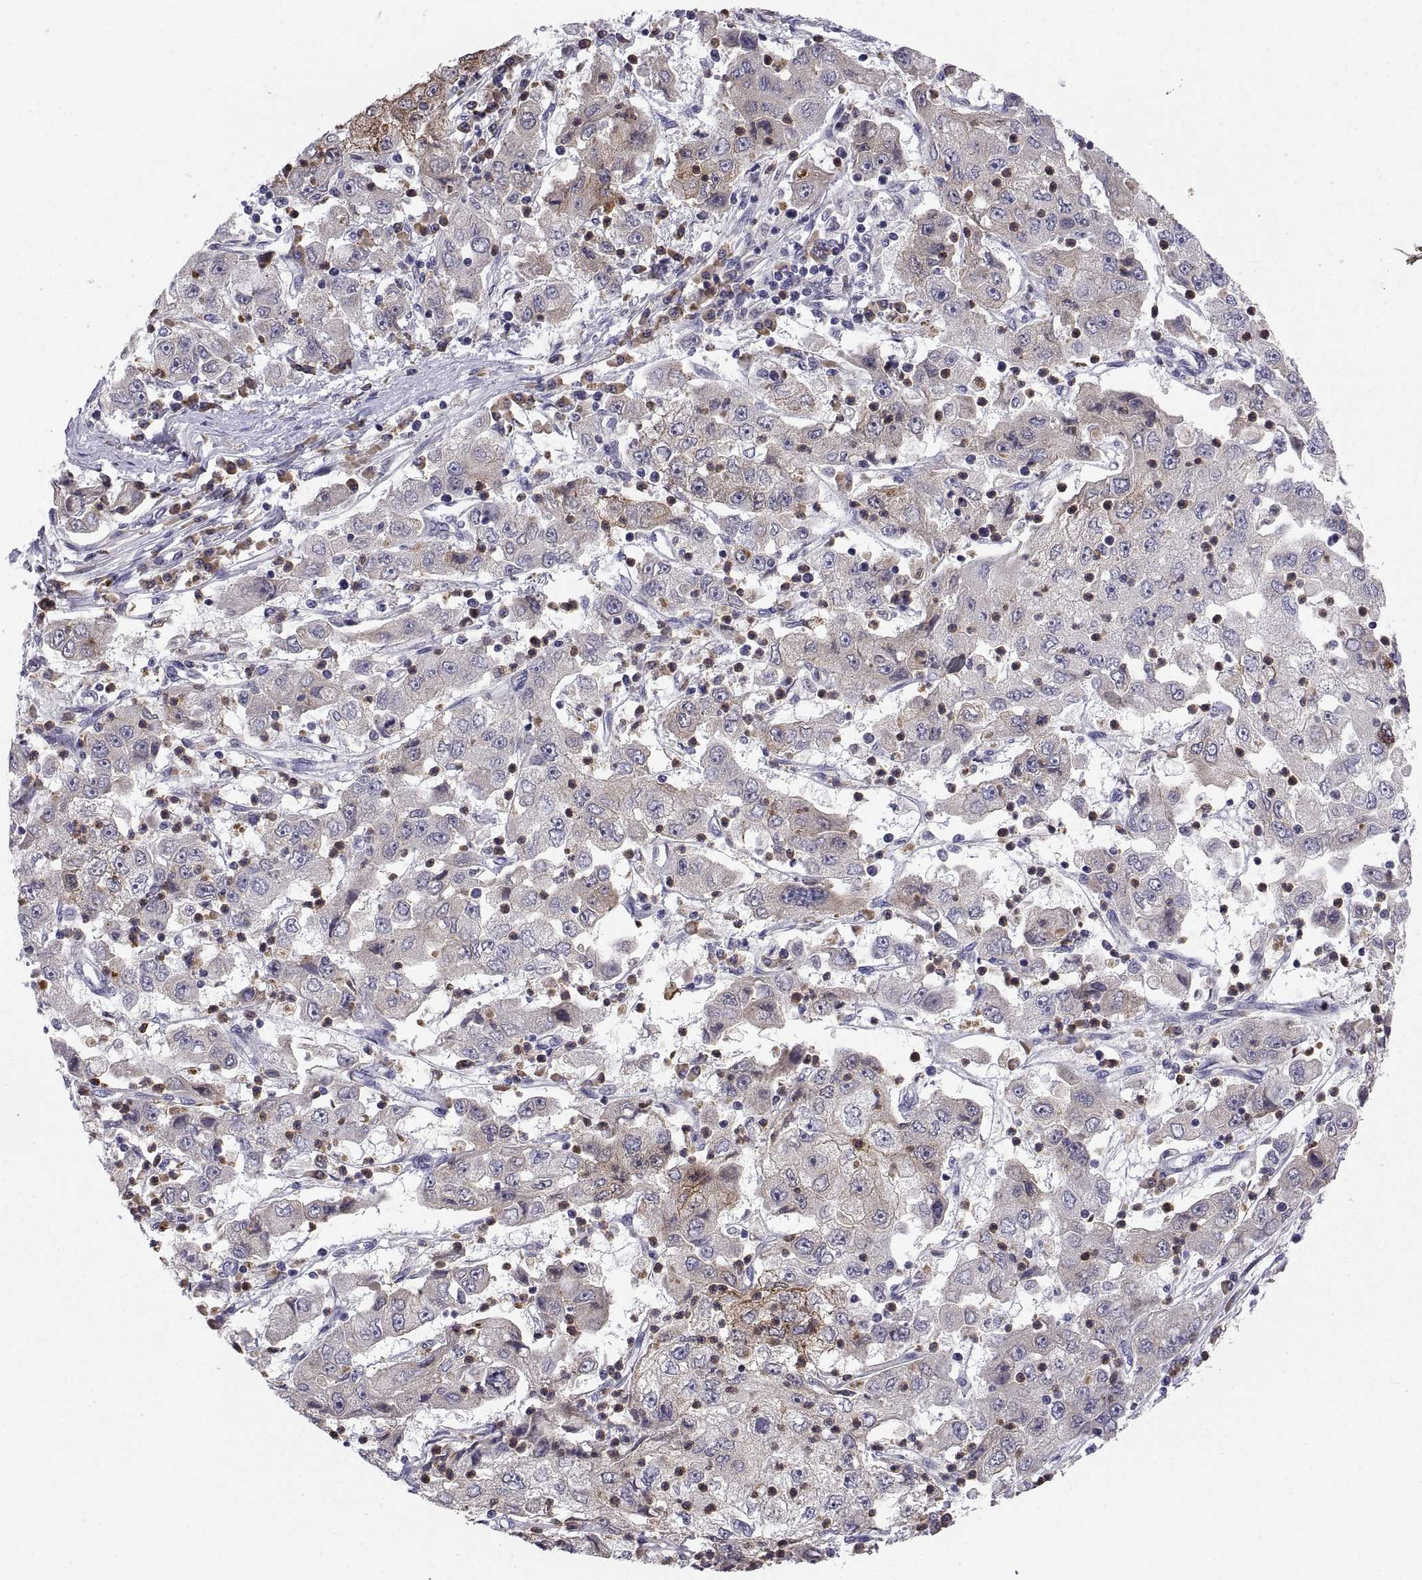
{"staining": {"intensity": "strong", "quantity": "<25%", "location": "cytoplasmic/membranous"}, "tissue": "cervical cancer", "cell_type": "Tumor cells", "image_type": "cancer", "snomed": [{"axis": "morphology", "description": "Squamous cell carcinoma, NOS"}, {"axis": "topography", "description": "Cervix"}], "caption": "IHC (DAB (3,3'-diaminobenzidine)) staining of human cervical cancer exhibits strong cytoplasmic/membranous protein expression in about <25% of tumor cells. (DAB IHC with brightfield microscopy, high magnification).", "gene": "PKP1", "patient": {"sex": "female", "age": 36}}